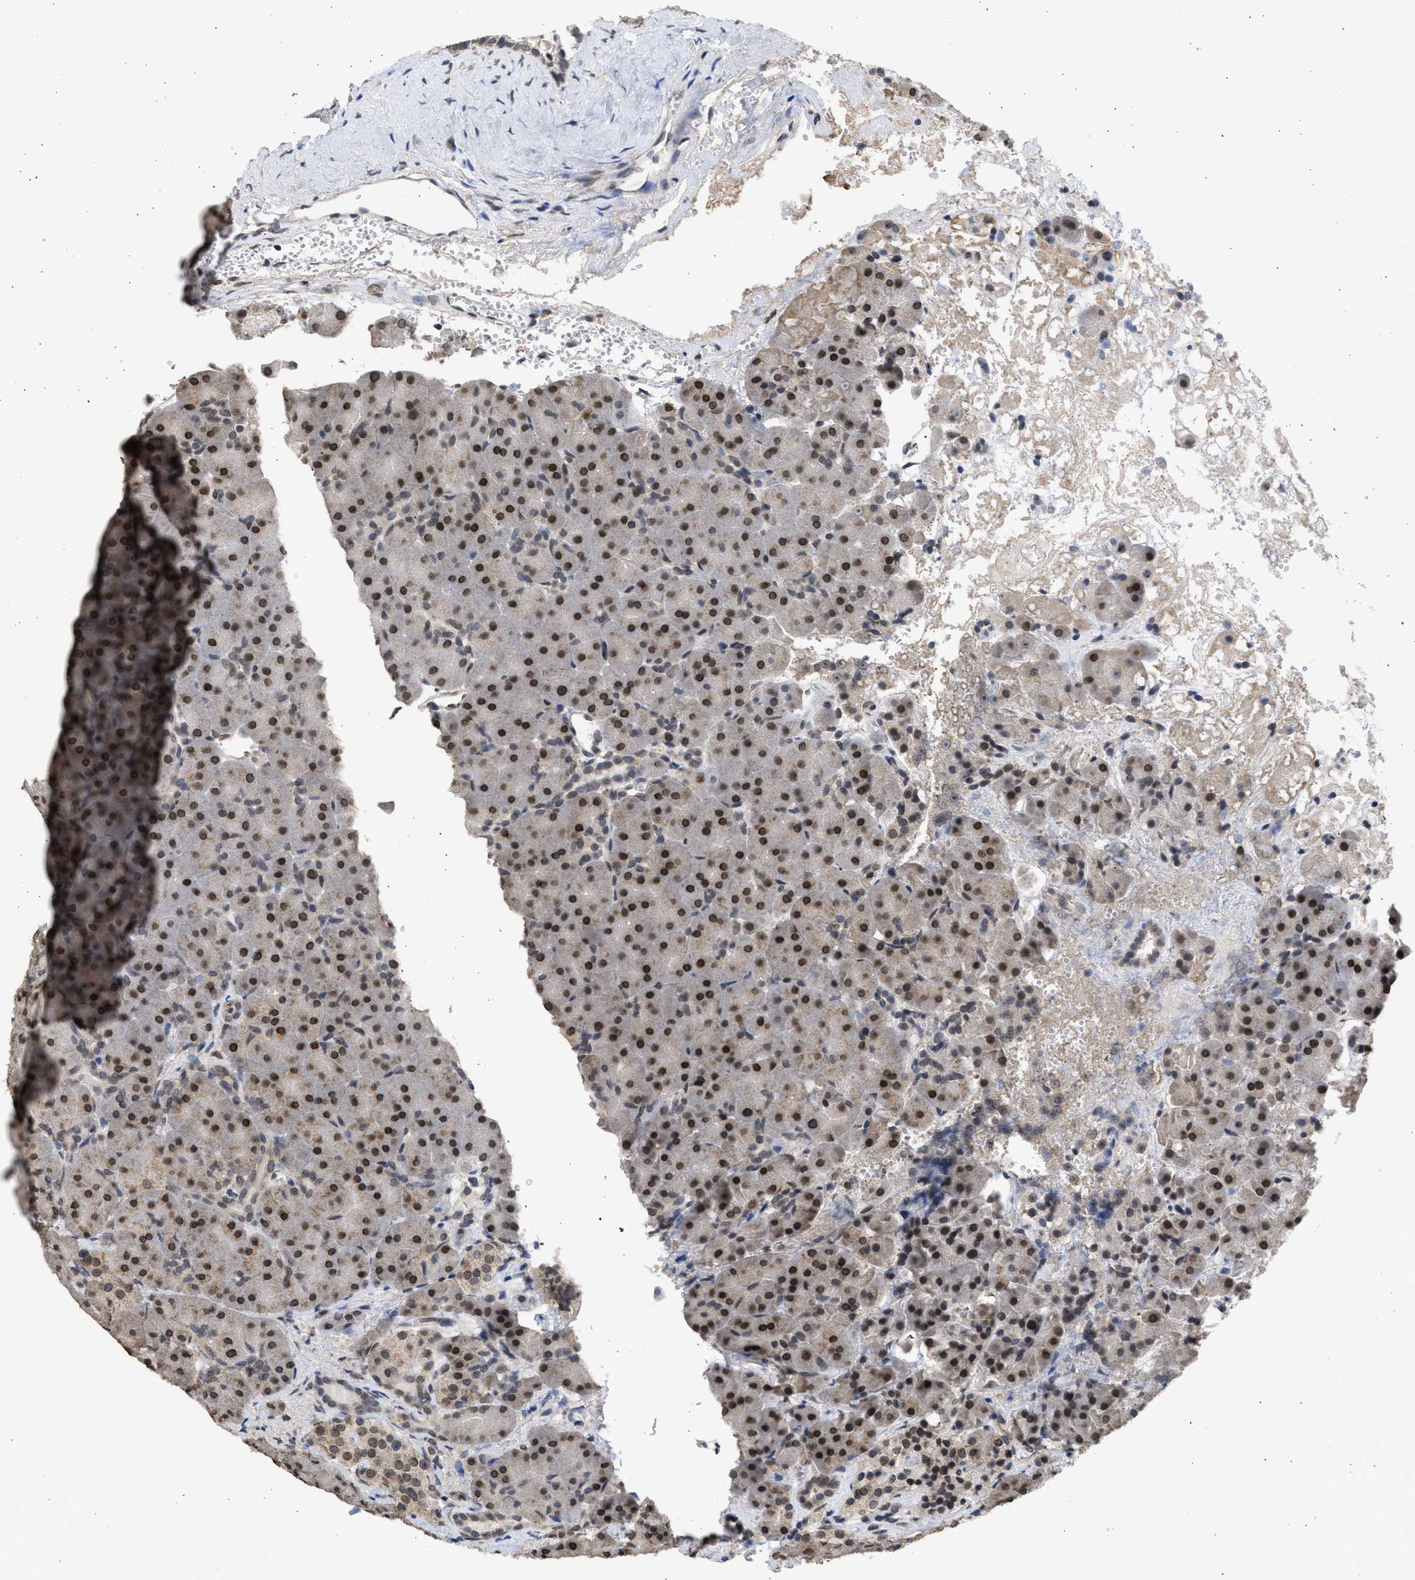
{"staining": {"intensity": "moderate", "quantity": "25%-75%", "location": "cytoplasmic/membranous,nuclear"}, "tissue": "pancreas", "cell_type": "Exocrine glandular cells", "image_type": "normal", "snomed": [{"axis": "morphology", "description": "Normal tissue, NOS"}, {"axis": "topography", "description": "Pancreas"}], "caption": "Moderate cytoplasmic/membranous,nuclear staining is present in approximately 25%-75% of exocrine glandular cells in normal pancreas.", "gene": "NUP35", "patient": {"sex": "male", "age": 66}}